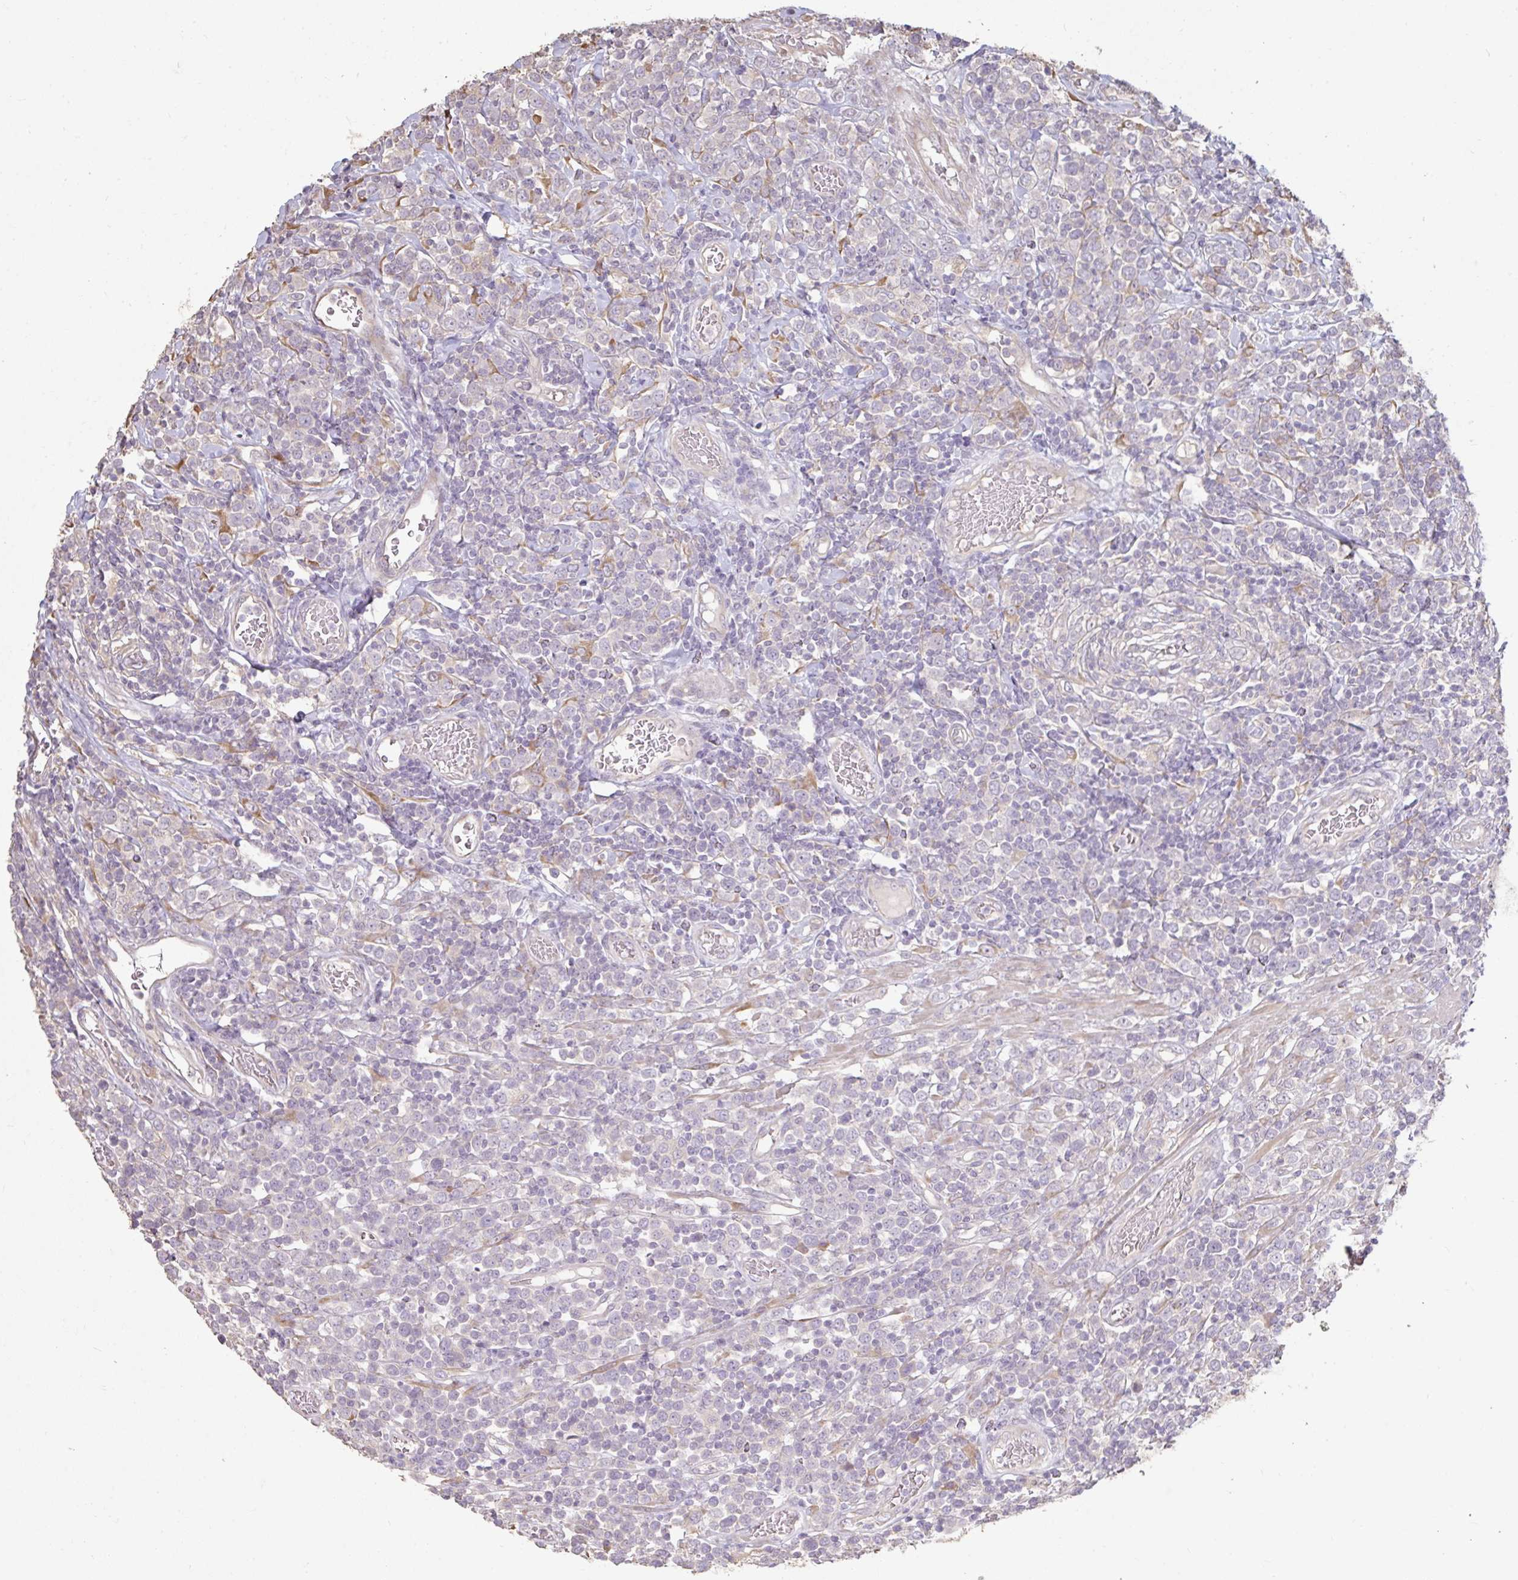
{"staining": {"intensity": "negative", "quantity": "none", "location": "none"}, "tissue": "lymphoma", "cell_type": "Tumor cells", "image_type": "cancer", "snomed": [{"axis": "morphology", "description": "Malignant lymphoma, non-Hodgkin's type, High grade"}, {"axis": "topography", "description": "Soft tissue"}], "caption": "High magnification brightfield microscopy of malignant lymphoma, non-Hodgkin's type (high-grade) stained with DAB (3,3'-diaminobenzidine) (brown) and counterstained with hematoxylin (blue): tumor cells show no significant staining.", "gene": "BRINP3", "patient": {"sex": "female", "age": 56}}